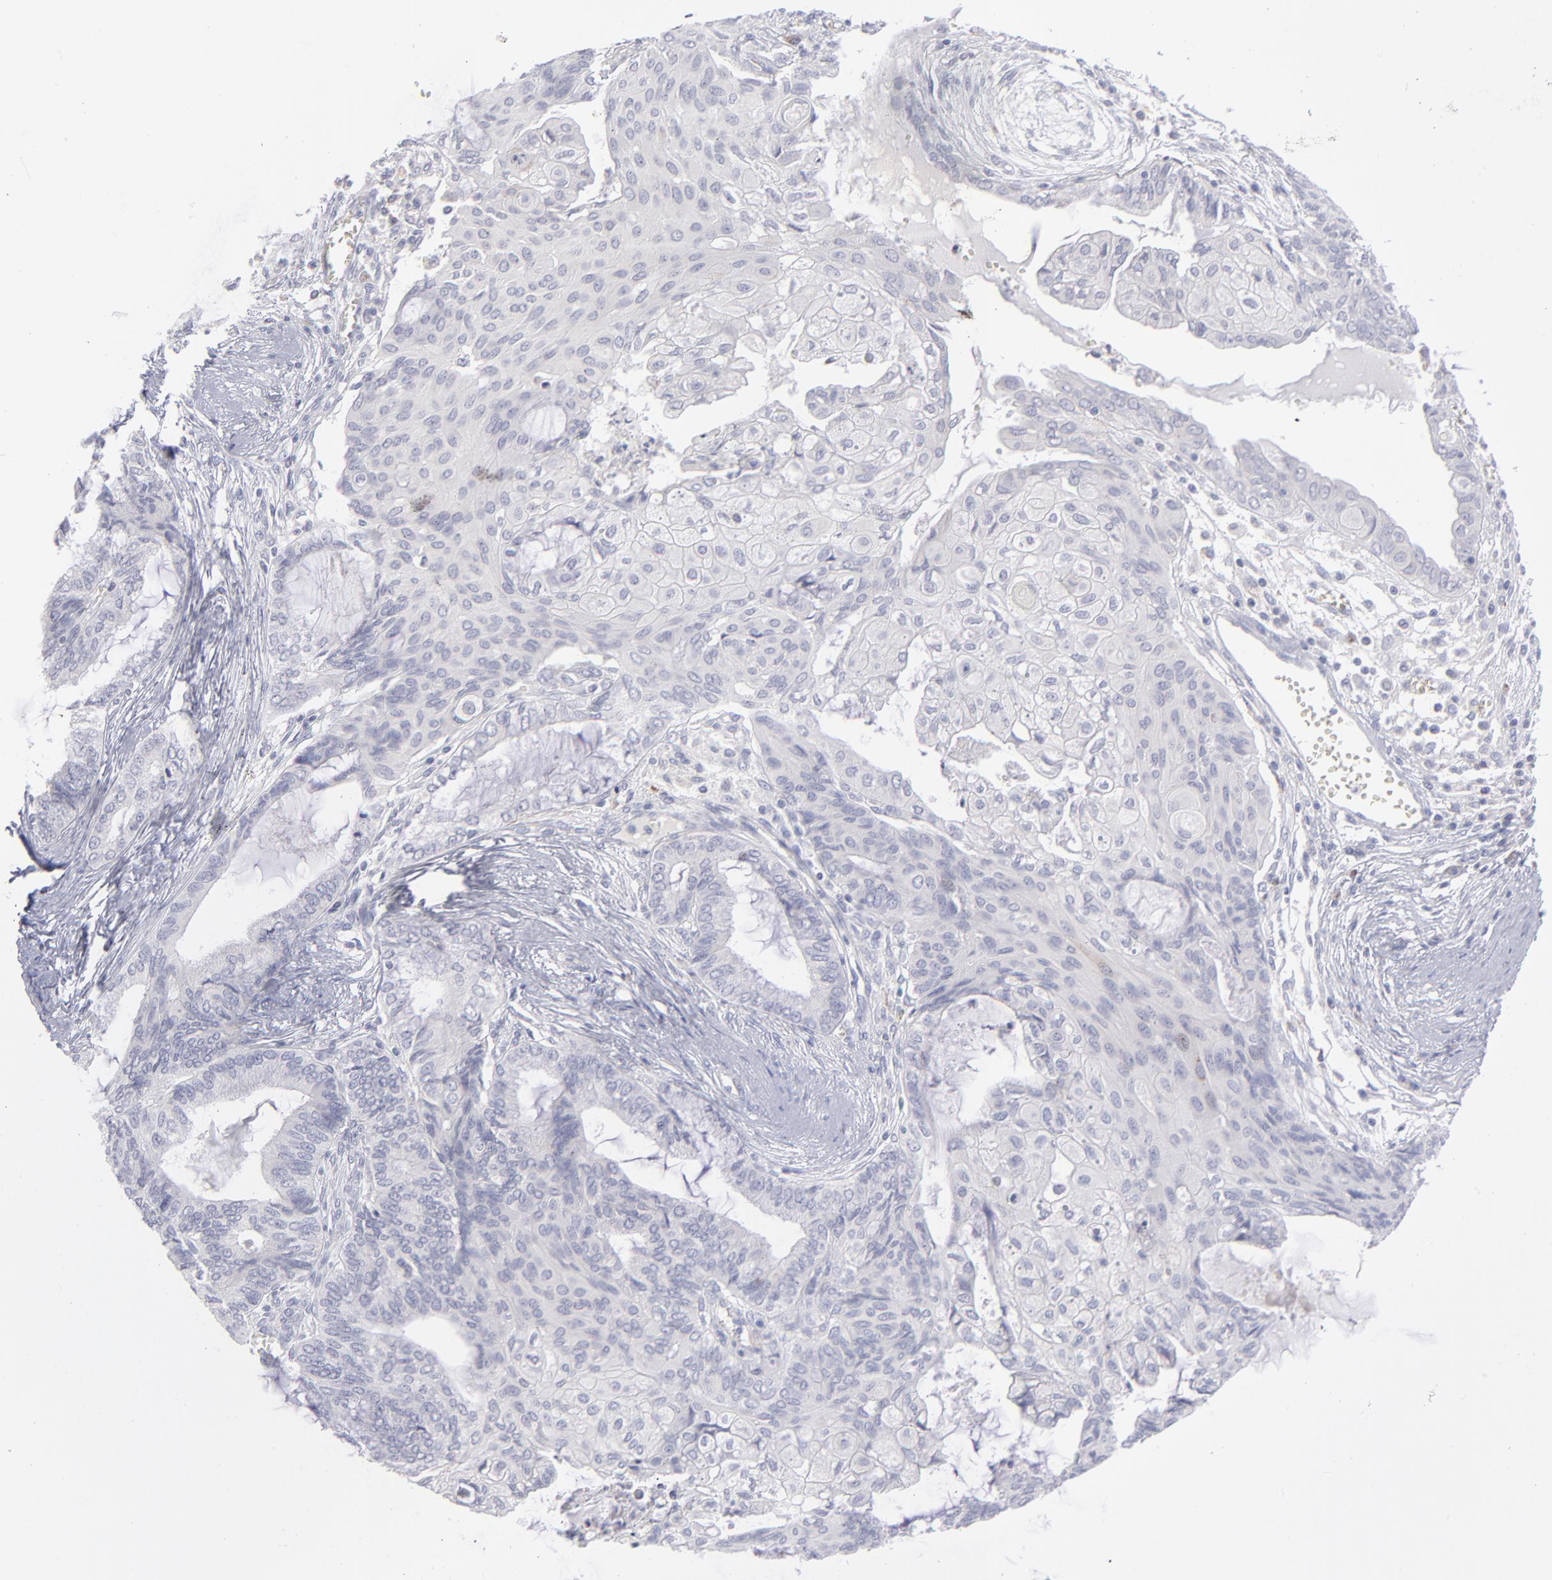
{"staining": {"intensity": "weak", "quantity": "<25%", "location": "cytoplasmic/membranous"}, "tissue": "endometrial cancer", "cell_type": "Tumor cells", "image_type": "cancer", "snomed": [{"axis": "morphology", "description": "Adenocarcinoma, NOS"}, {"axis": "topography", "description": "Endometrium"}], "caption": "Immunohistochemistry (IHC) histopathology image of endometrial cancer (adenocarcinoma) stained for a protein (brown), which displays no positivity in tumor cells.", "gene": "MTHFD2", "patient": {"sex": "female", "age": 79}}